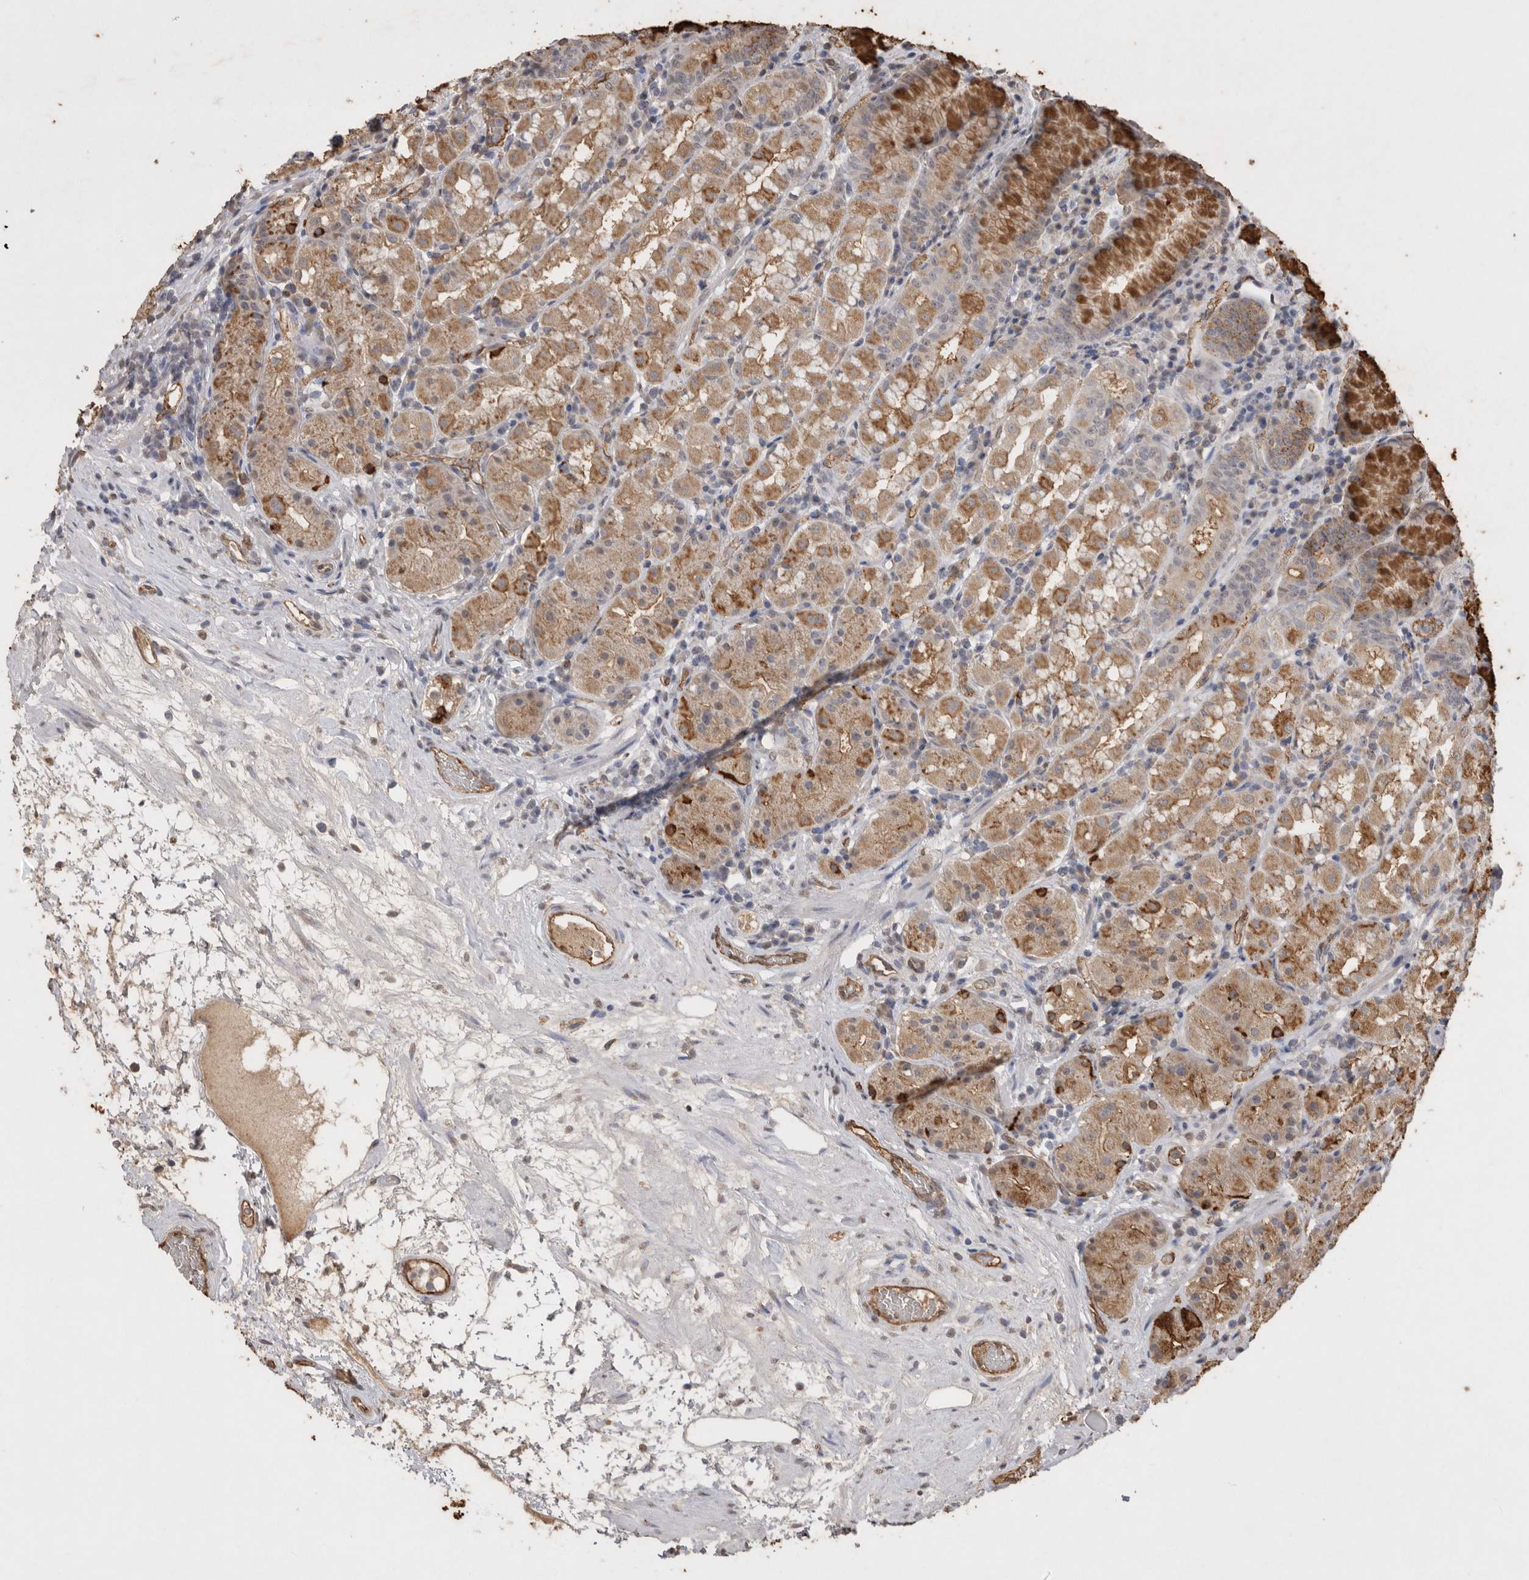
{"staining": {"intensity": "moderate", "quantity": ">75%", "location": "cytoplasmic/membranous"}, "tissue": "stomach", "cell_type": "Glandular cells", "image_type": "normal", "snomed": [{"axis": "morphology", "description": "Normal tissue, NOS"}, {"axis": "topography", "description": "Stomach, lower"}], "caption": "Brown immunohistochemical staining in unremarkable human stomach displays moderate cytoplasmic/membranous expression in approximately >75% of glandular cells.", "gene": "IL27", "patient": {"sex": "female", "age": 56}}